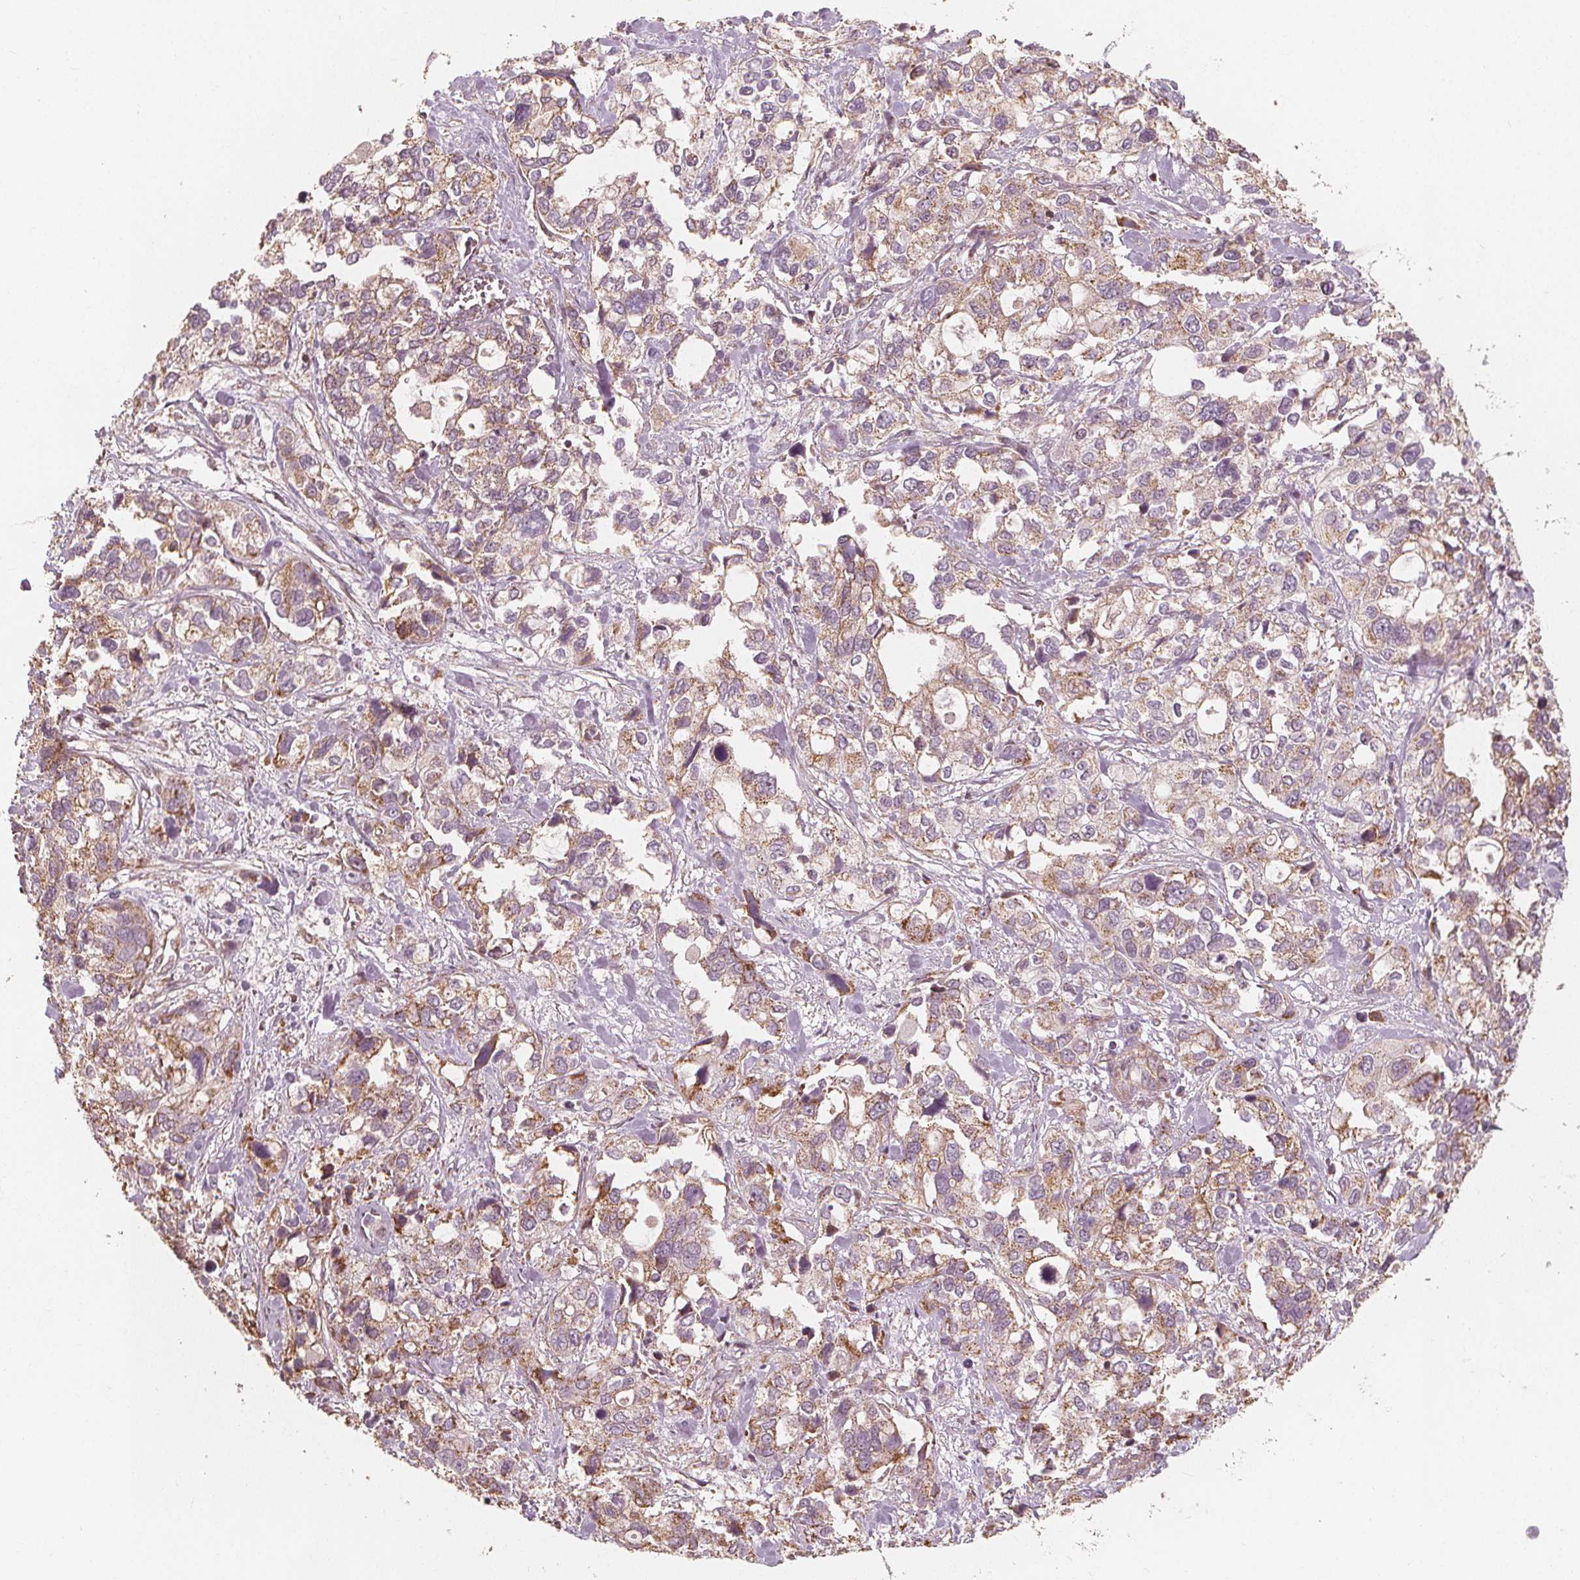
{"staining": {"intensity": "weak", "quantity": ">75%", "location": "cytoplasmic/membranous"}, "tissue": "stomach cancer", "cell_type": "Tumor cells", "image_type": "cancer", "snomed": [{"axis": "morphology", "description": "Adenocarcinoma, NOS"}, {"axis": "topography", "description": "Stomach, upper"}], "caption": "Human stomach cancer (adenocarcinoma) stained with a protein marker exhibits weak staining in tumor cells.", "gene": "PEX26", "patient": {"sex": "female", "age": 81}}